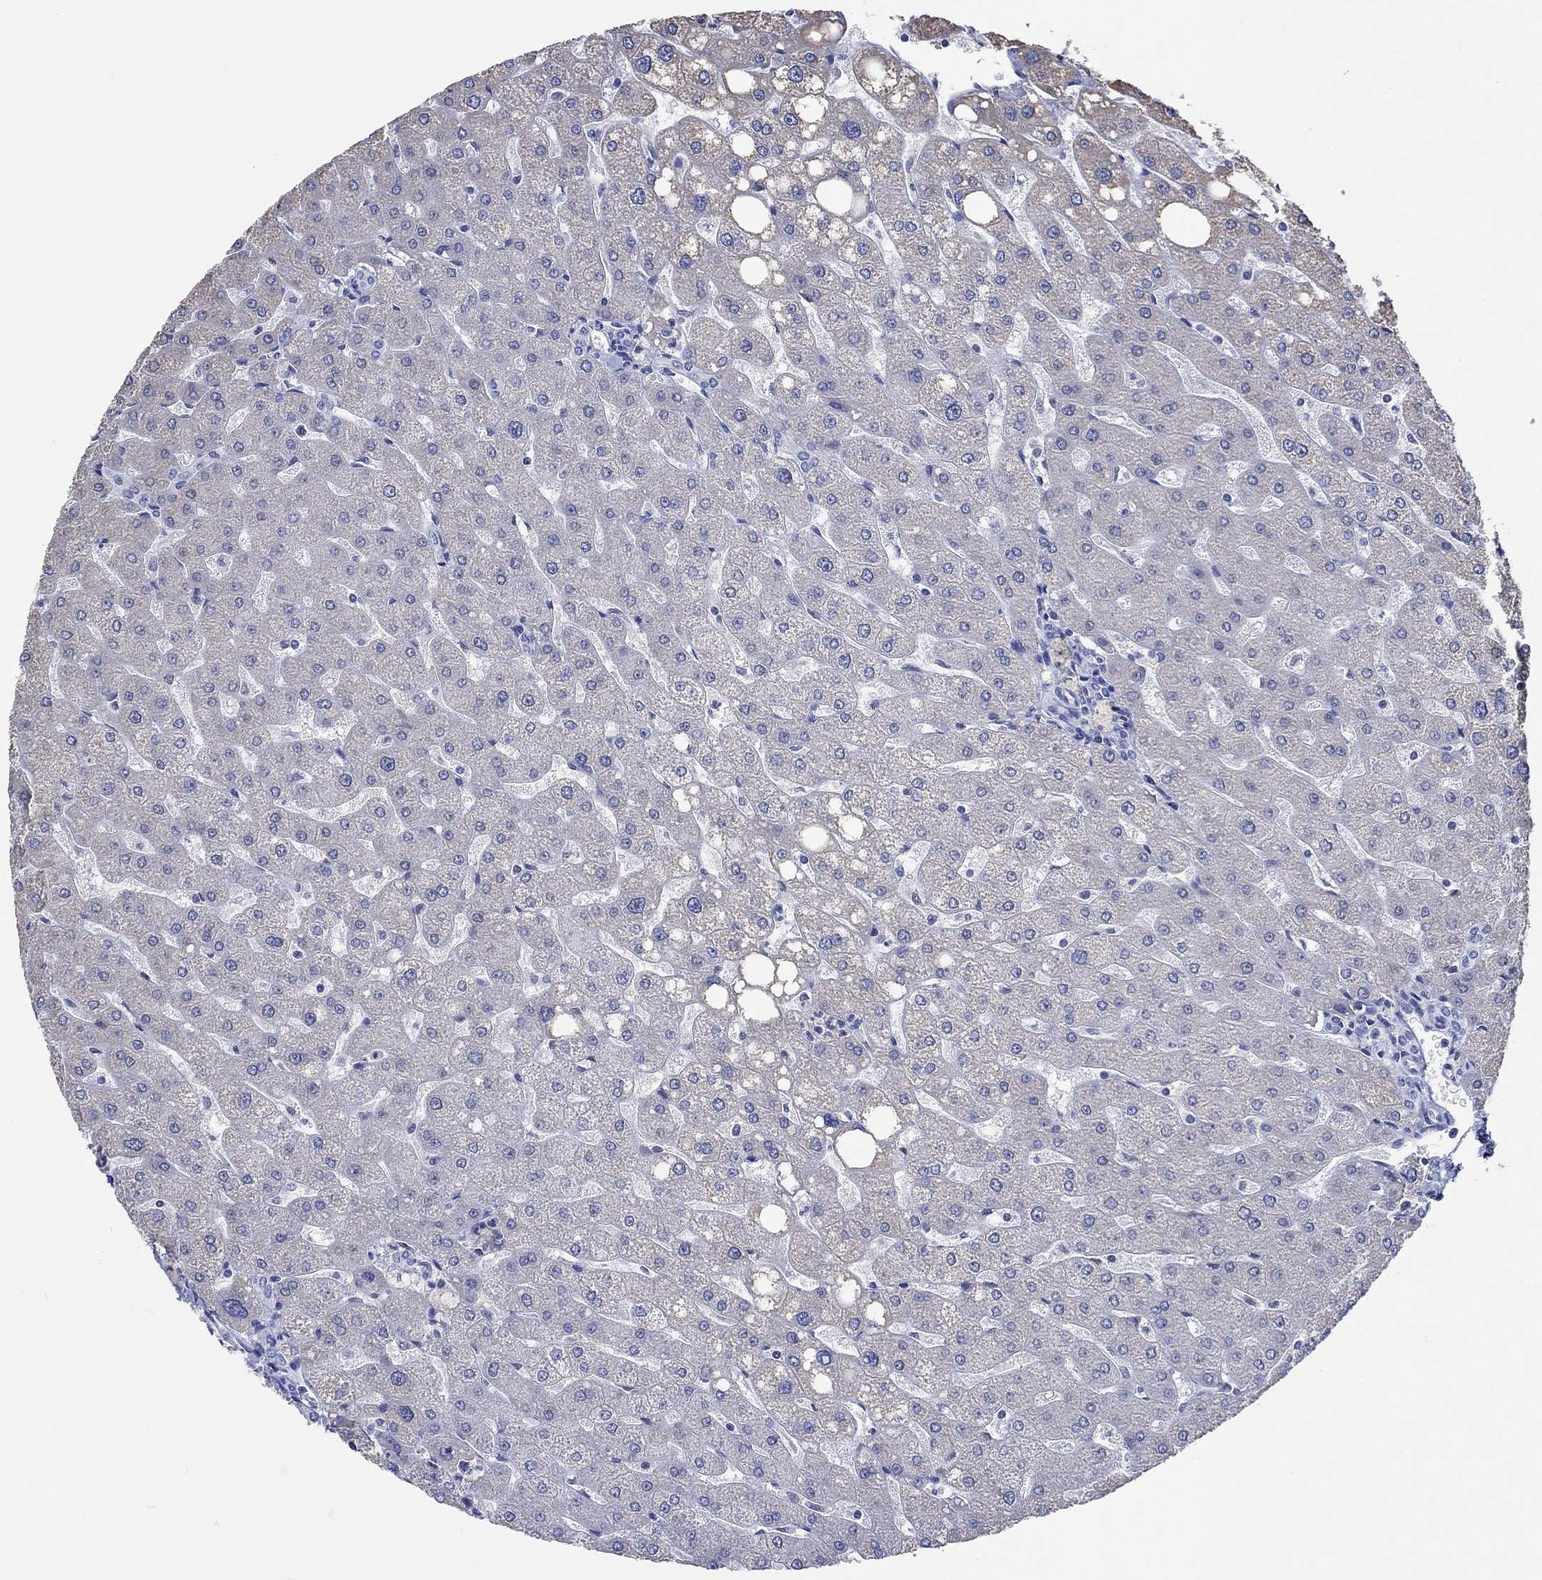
{"staining": {"intensity": "negative", "quantity": "none", "location": "none"}, "tissue": "liver", "cell_type": "Cholangiocytes", "image_type": "normal", "snomed": [{"axis": "morphology", "description": "Normal tissue, NOS"}, {"axis": "topography", "description": "Liver"}], "caption": "A high-resolution photomicrograph shows IHC staining of unremarkable liver, which demonstrates no significant positivity in cholangiocytes. Nuclei are stained in blue.", "gene": "ZNF446", "patient": {"sex": "male", "age": 67}}